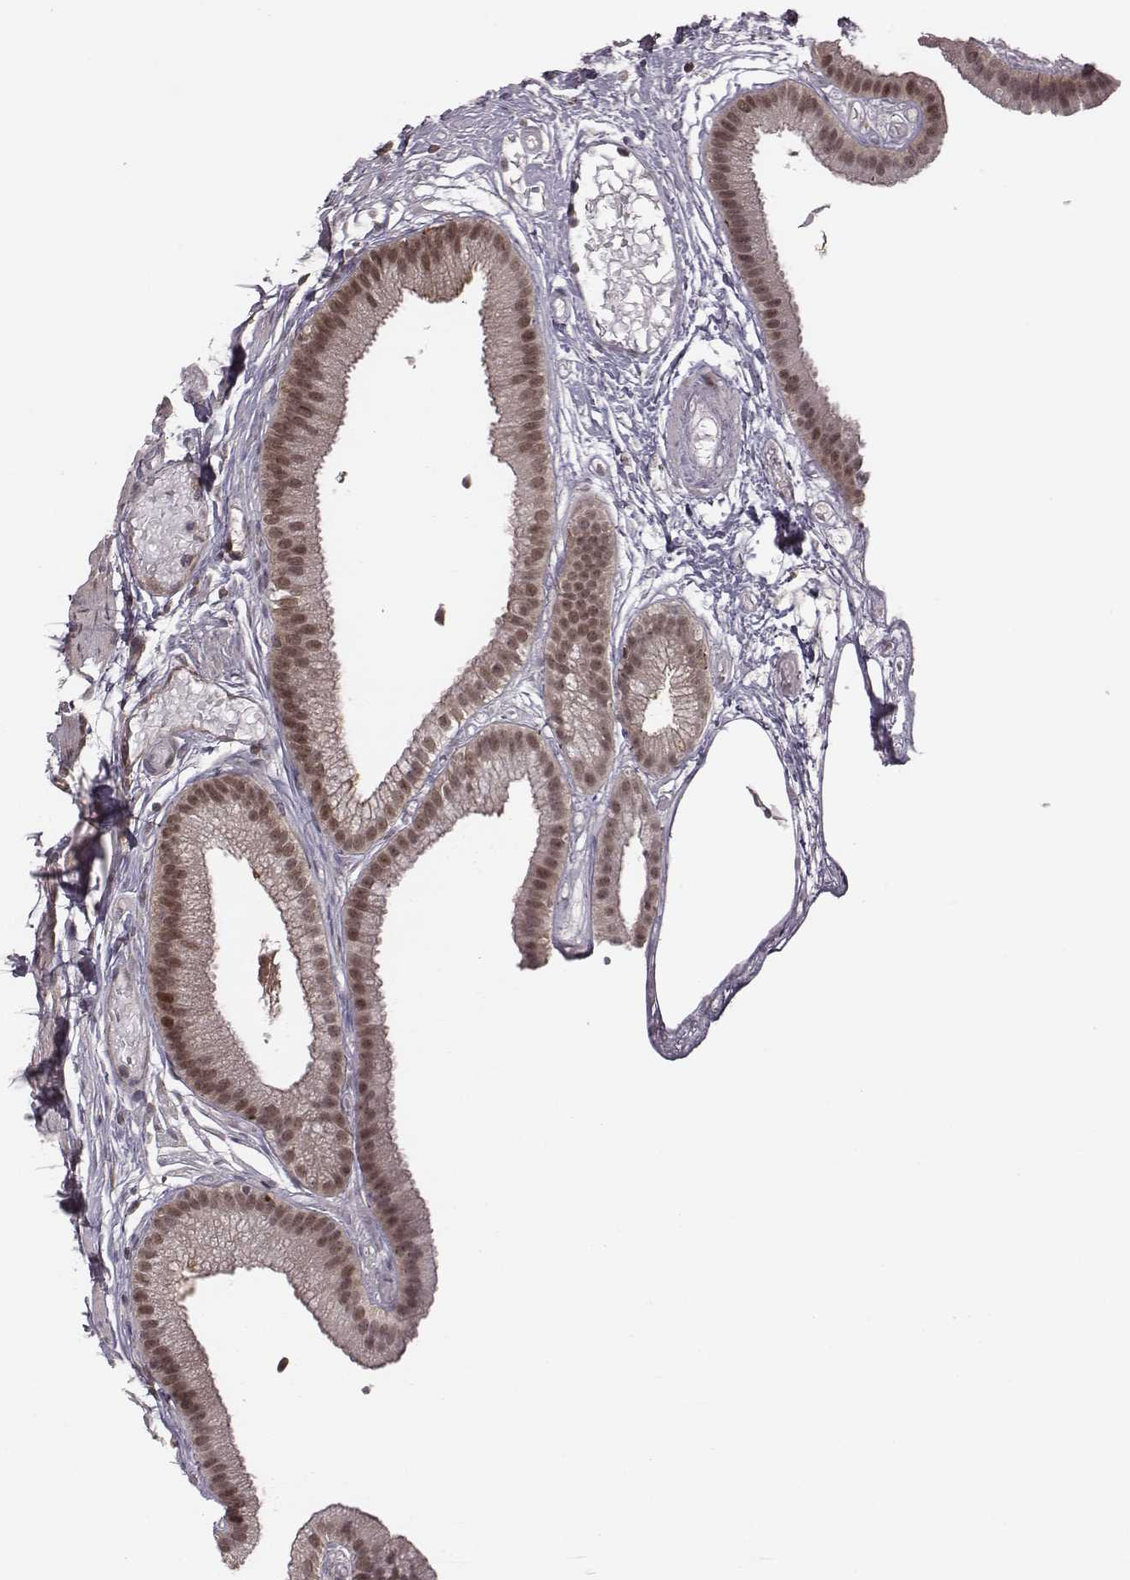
{"staining": {"intensity": "moderate", "quantity": ">75%", "location": "nuclear"}, "tissue": "gallbladder", "cell_type": "Glandular cells", "image_type": "normal", "snomed": [{"axis": "morphology", "description": "Normal tissue, NOS"}, {"axis": "topography", "description": "Gallbladder"}], "caption": "Human gallbladder stained with a brown dye reveals moderate nuclear positive positivity in approximately >75% of glandular cells.", "gene": "RPL3", "patient": {"sex": "female", "age": 45}}